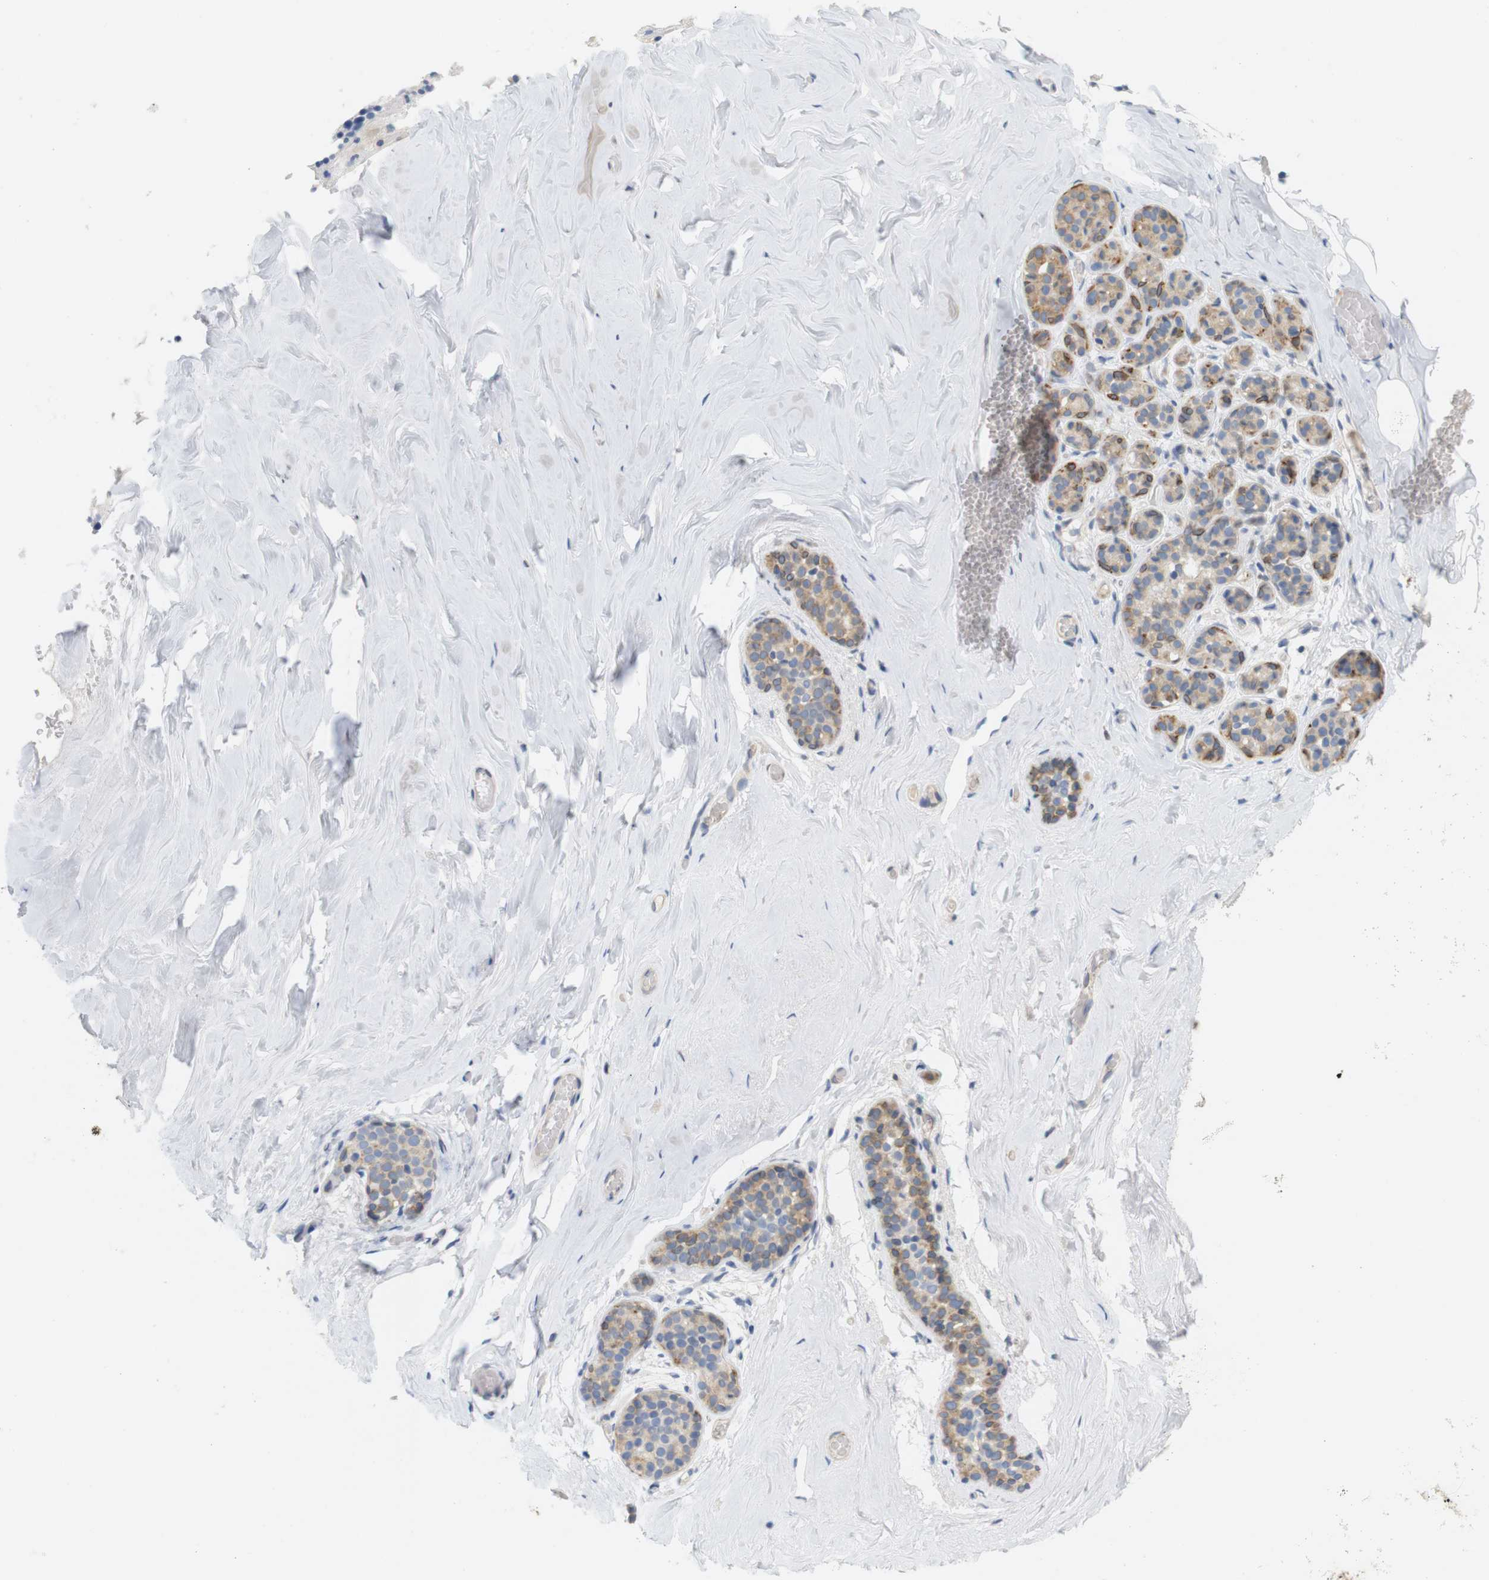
{"staining": {"intensity": "negative", "quantity": "none", "location": "none"}, "tissue": "breast", "cell_type": "Adipocytes", "image_type": "normal", "snomed": [{"axis": "morphology", "description": "Normal tissue, NOS"}, {"axis": "topography", "description": "Breast"}], "caption": "The micrograph displays no staining of adipocytes in unremarkable breast. (DAB immunohistochemistry (IHC) with hematoxylin counter stain).", "gene": "ITPR1", "patient": {"sex": "female", "age": 75}}